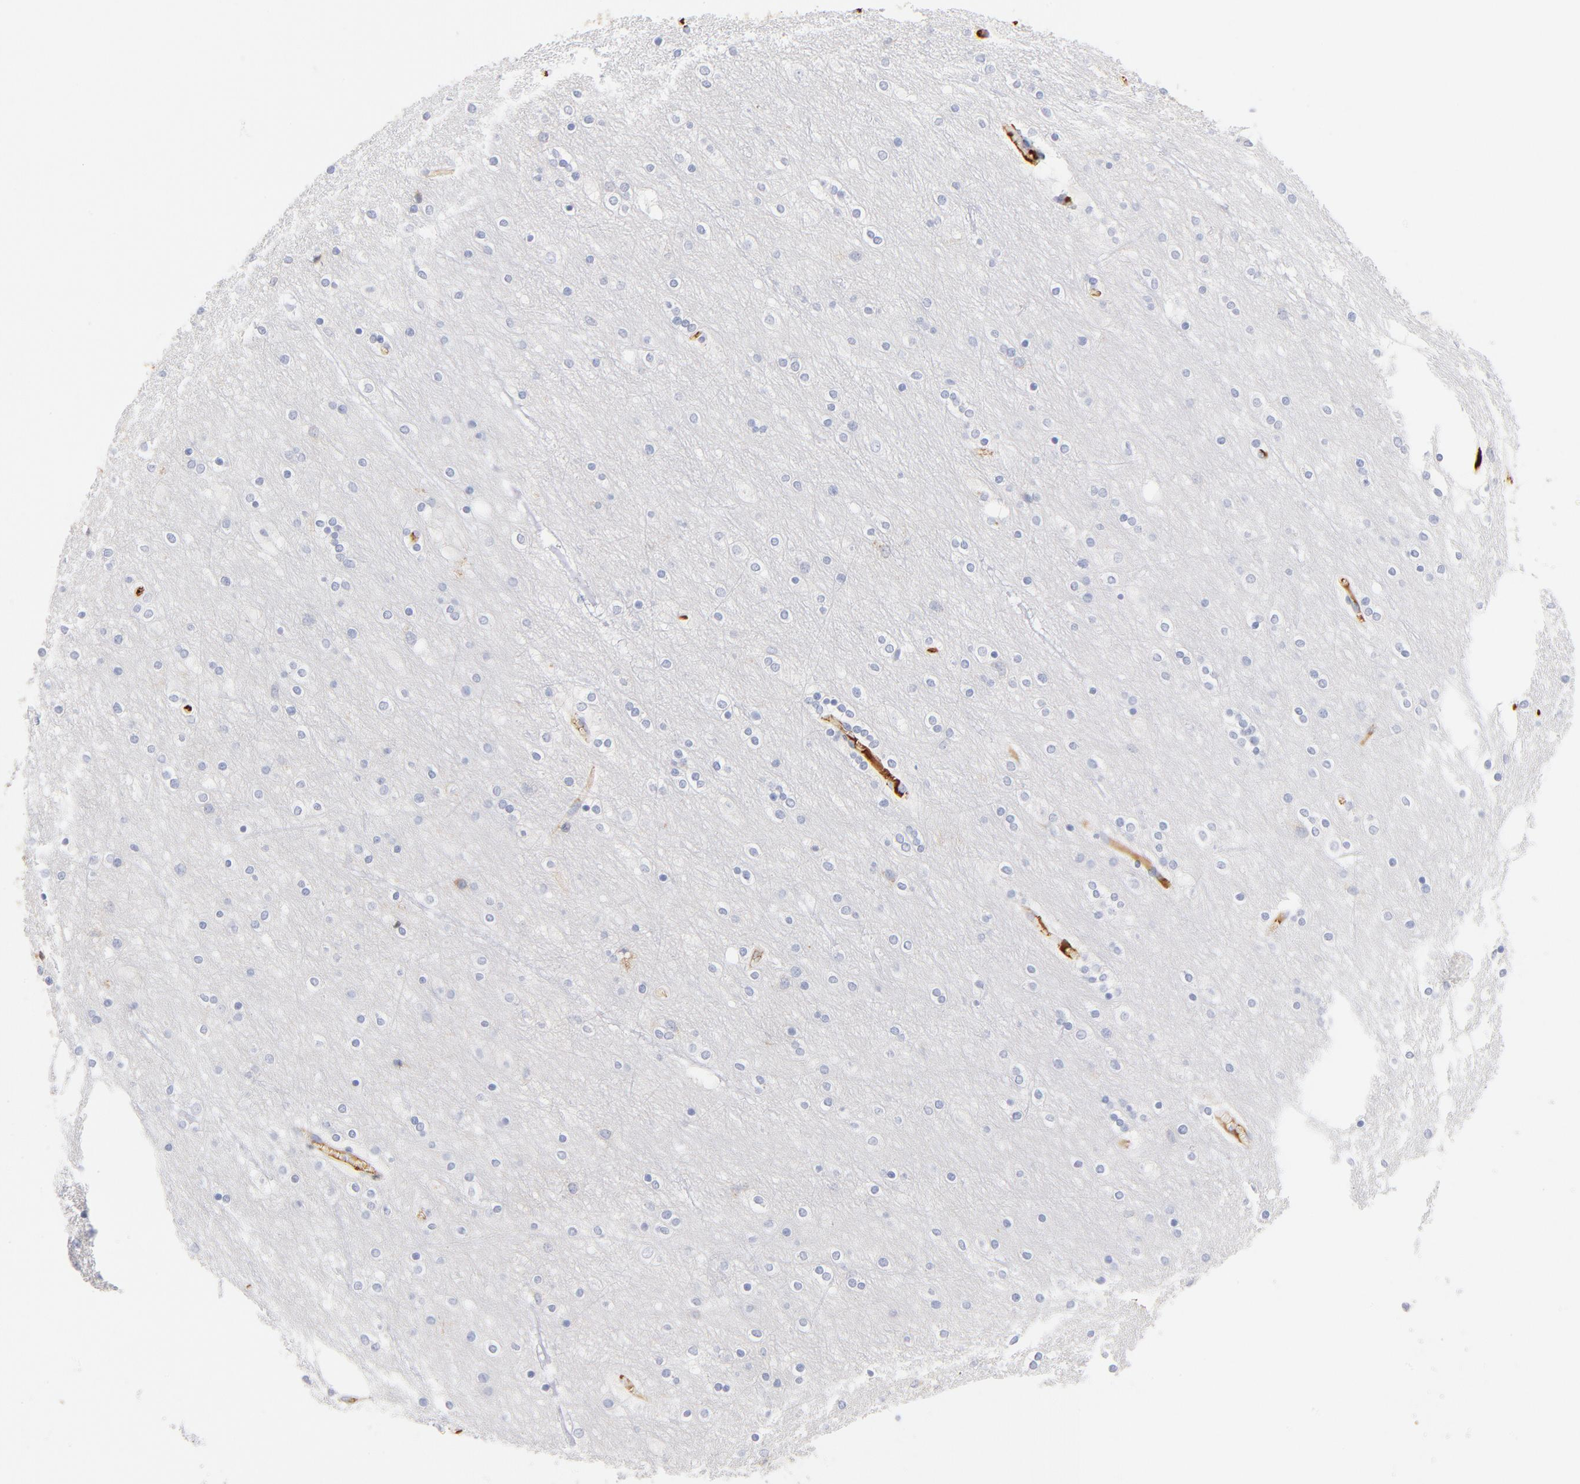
{"staining": {"intensity": "strong", "quantity": "<25%", "location": "cytoplasmic/membranous"}, "tissue": "cerebral cortex", "cell_type": "Endothelial cells", "image_type": "normal", "snomed": [{"axis": "morphology", "description": "Normal tissue, NOS"}, {"axis": "topography", "description": "Cerebral cortex"}], "caption": "Approximately <25% of endothelial cells in unremarkable cerebral cortex reveal strong cytoplasmic/membranous protein staining as visualized by brown immunohistochemical staining.", "gene": "C3", "patient": {"sex": "female", "age": 54}}